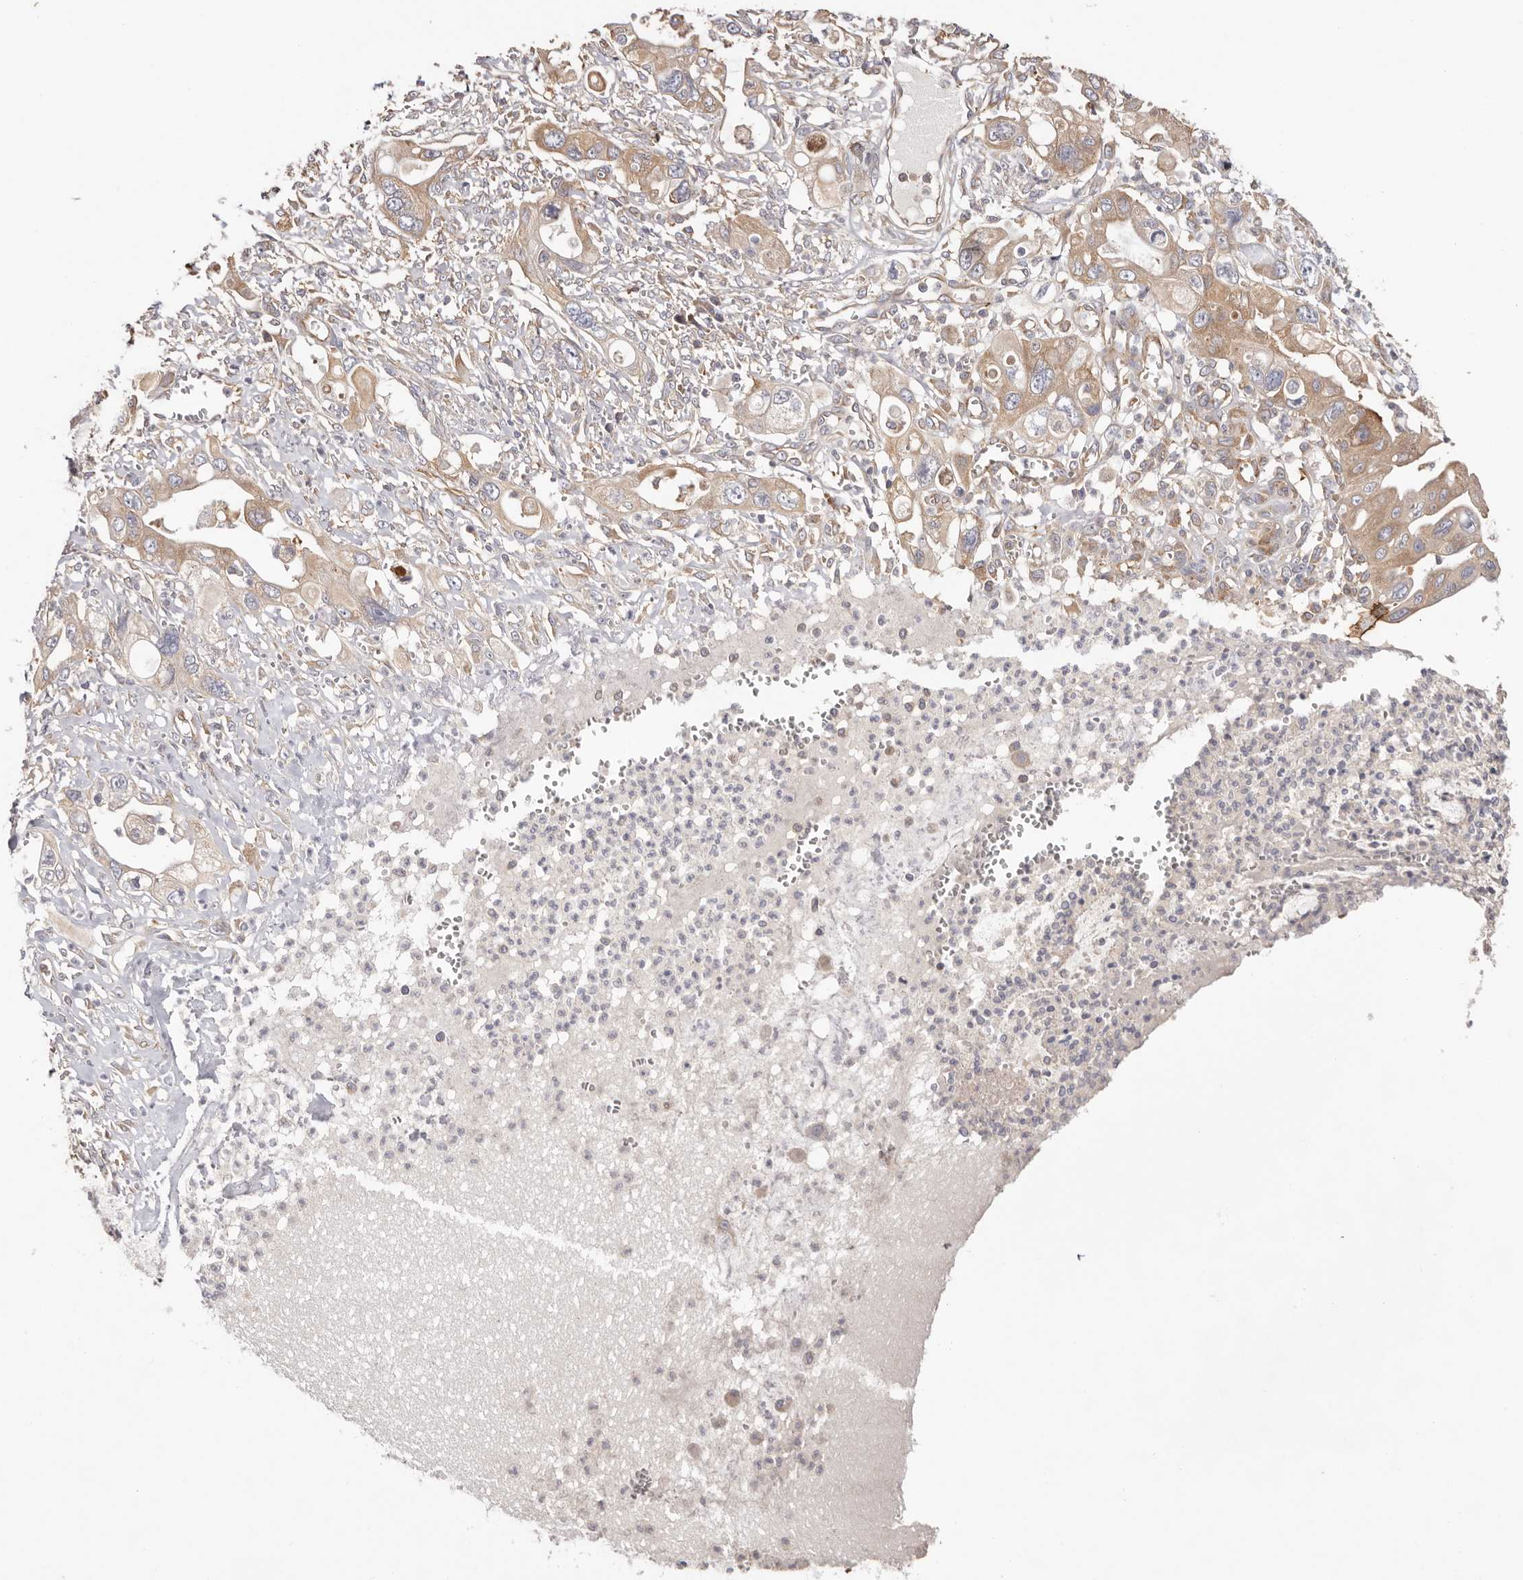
{"staining": {"intensity": "moderate", "quantity": "25%-75%", "location": "cytoplasmic/membranous"}, "tissue": "pancreatic cancer", "cell_type": "Tumor cells", "image_type": "cancer", "snomed": [{"axis": "morphology", "description": "Adenocarcinoma, NOS"}, {"axis": "topography", "description": "Pancreas"}], "caption": "Pancreatic cancer (adenocarcinoma) stained with a brown dye exhibits moderate cytoplasmic/membranous positive positivity in about 25%-75% of tumor cells.", "gene": "EPRS1", "patient": {"sex": "male", "age": 68}}